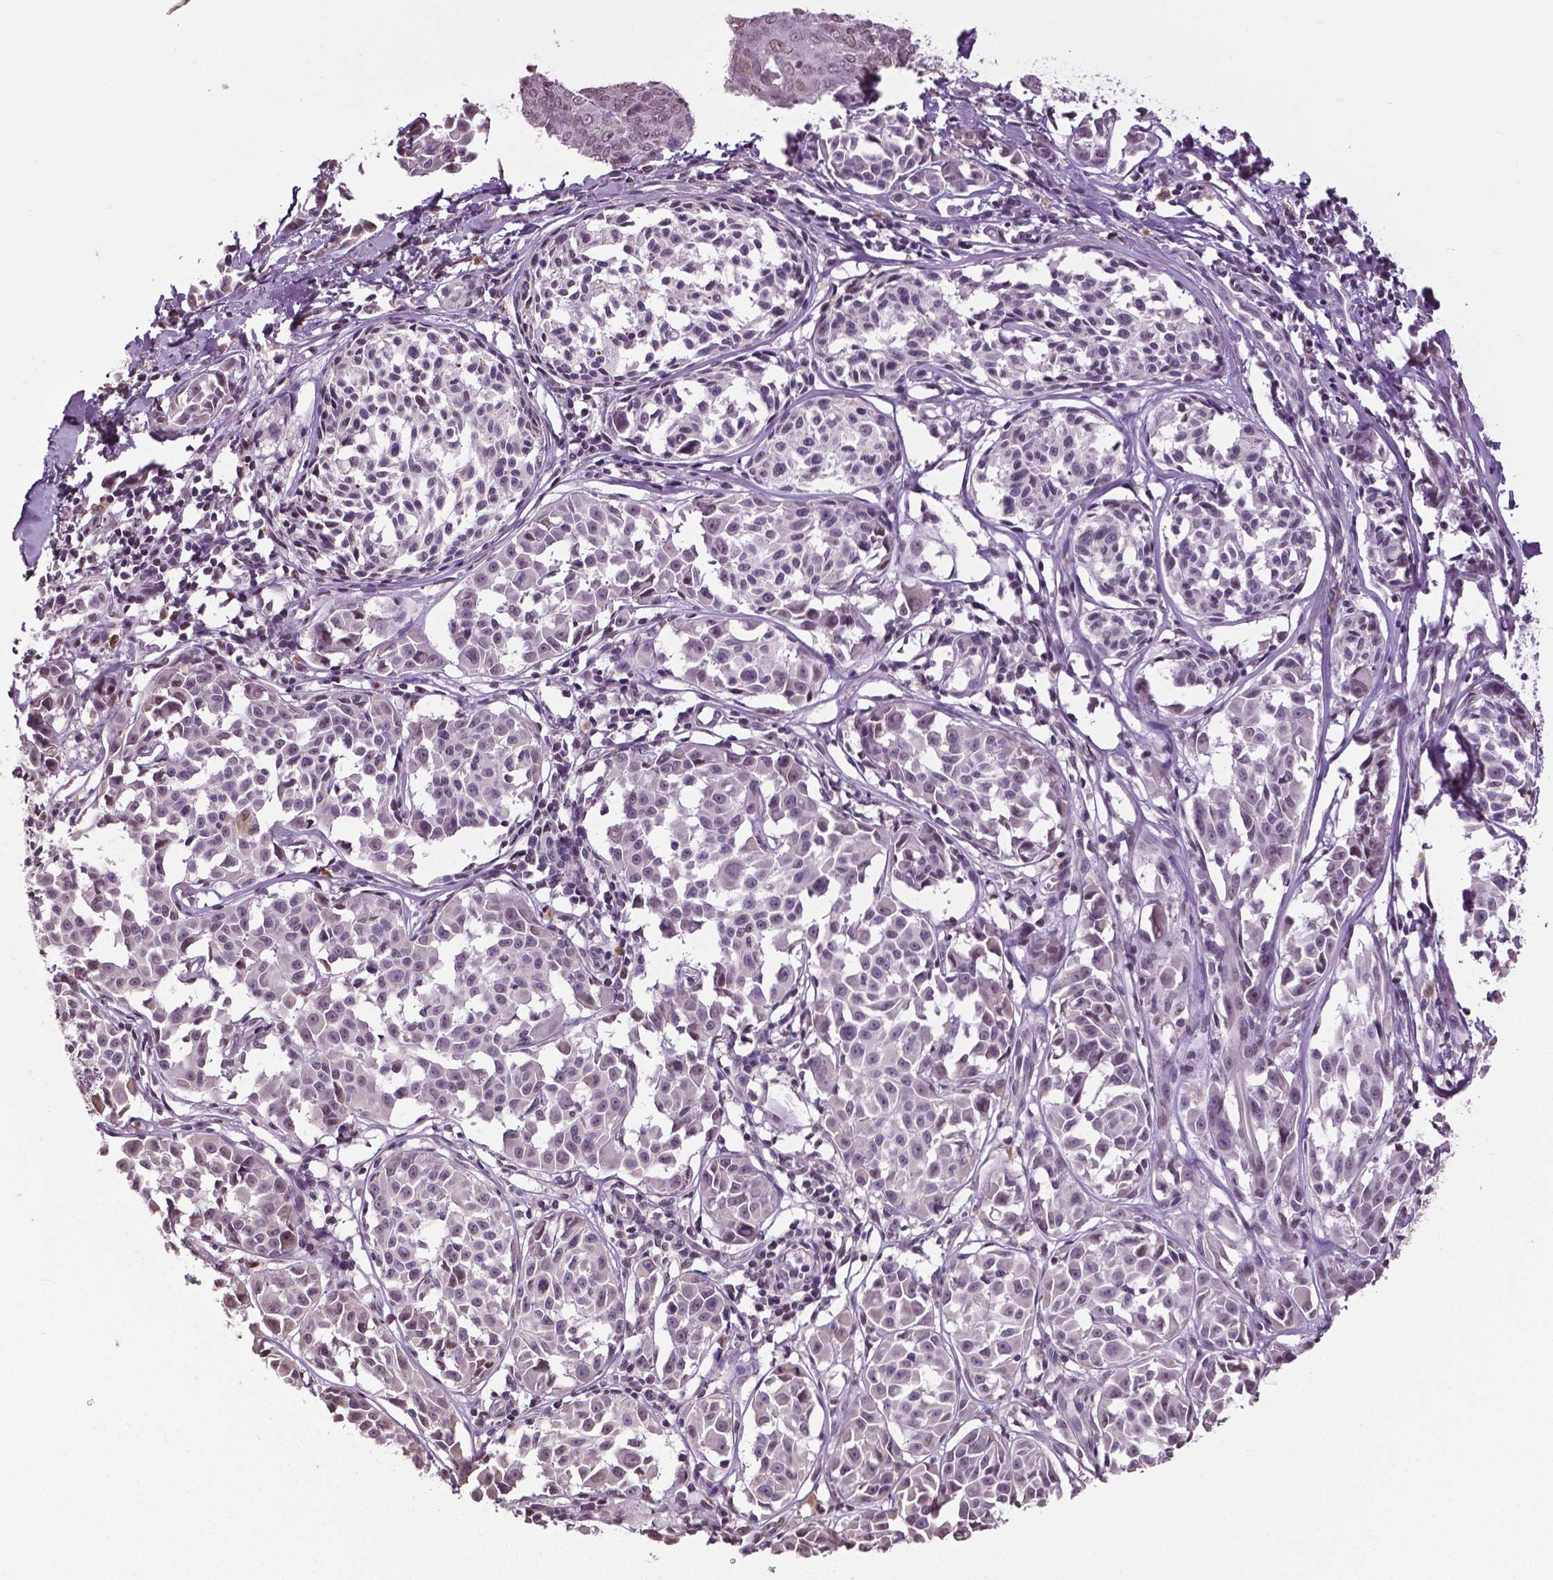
{"staining": {"intensity": "negative", "quantity": "none", "location": "none"}, "tissue": "melanoma", "cell_type": "Tumor cells", "image_type": "cancer", "snomed": [{"axis": "morphology", "description": "Malignant melanoma, NOS"}, {"axis": "topography", "description": "Skin"}], "caption": "An immunohistochemistry micrograph of melanoma is shown. There is no staining in tumor cells of melanoma.", "gene": "DLX5", "patient": {"sex": "male", "age": 51}}